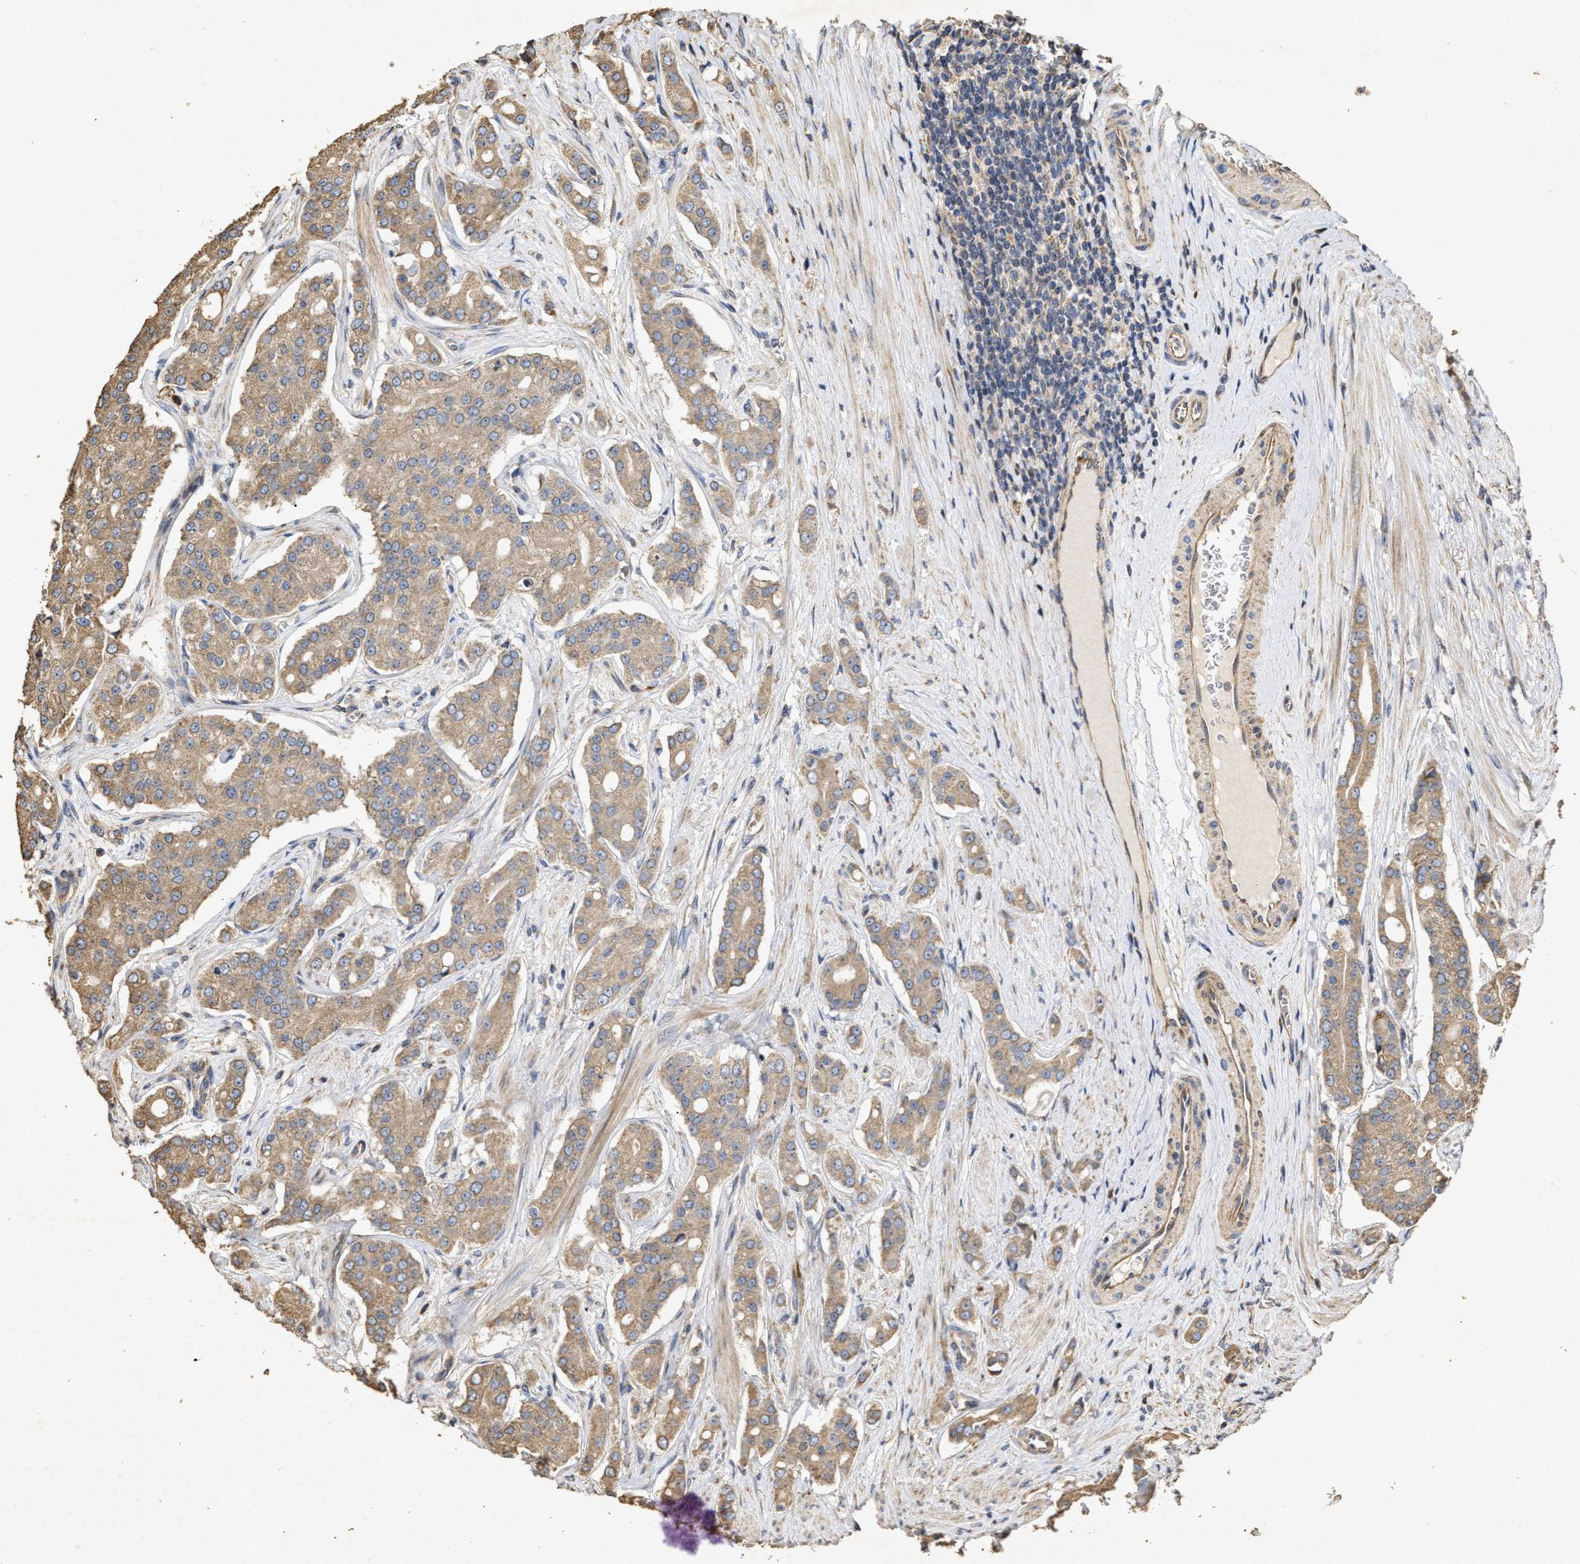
{"staining": {"intensity": "moderate", "quantity": ">75%", "location": "cytoplasmic/membranous"}, "tissue": "prostate cancer", "cell_type": "Tumor cells", "image_type": "cancer", "snomed": [{"axis": "morphology", "description": "Adenocarcinoma, High grade"}, {"axis": "topography", "description": "Prostate"}], "caption": "This is a histology image of IHC staining of prostate cancer (adenocarcinoma (high-grade)), which shows moderate positivity in the cytoplasmic/membranous of tumor cells.", "gene": "NAV1", "patient": {"sex": "male", "age": 71}}